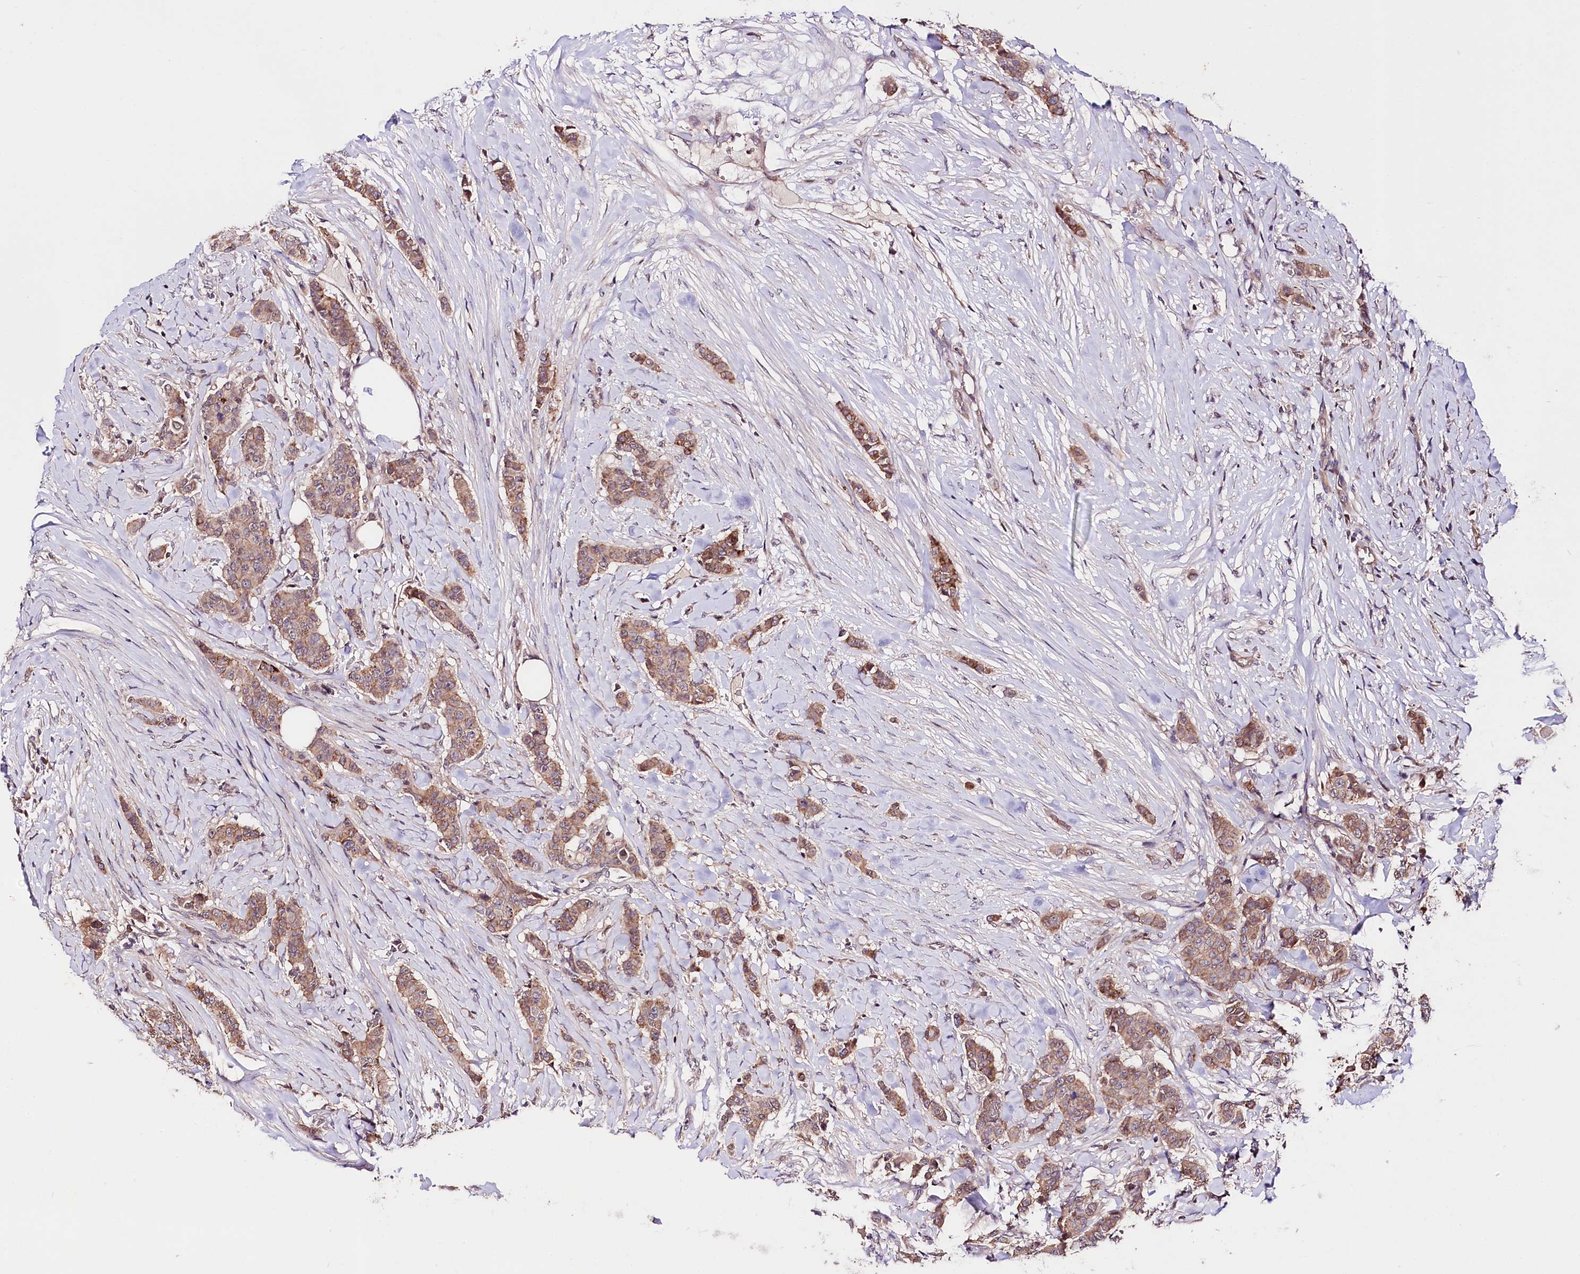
{"staining": {"intensity": "moderate", "quantity": ">75%", "location": "cytoplasmic/membranous"}, "tissue": "breast cancer", "cell_type": "Tumor cells", "image_type": "cancer", "snomed": [{"axis": "morphology", "description": "Duct carcinoma"}, {"axis": "topography", "description": "Breast"}], "caption": "Infiltrating ductal carcinoma (breast) stained with immunohistochemistry reveals moderate cytoplasmic/membranous positivity in about >75% of tumor cells.", "gene": "TAFAZZIN", "patient": {"sex": "female", "age": 40}}